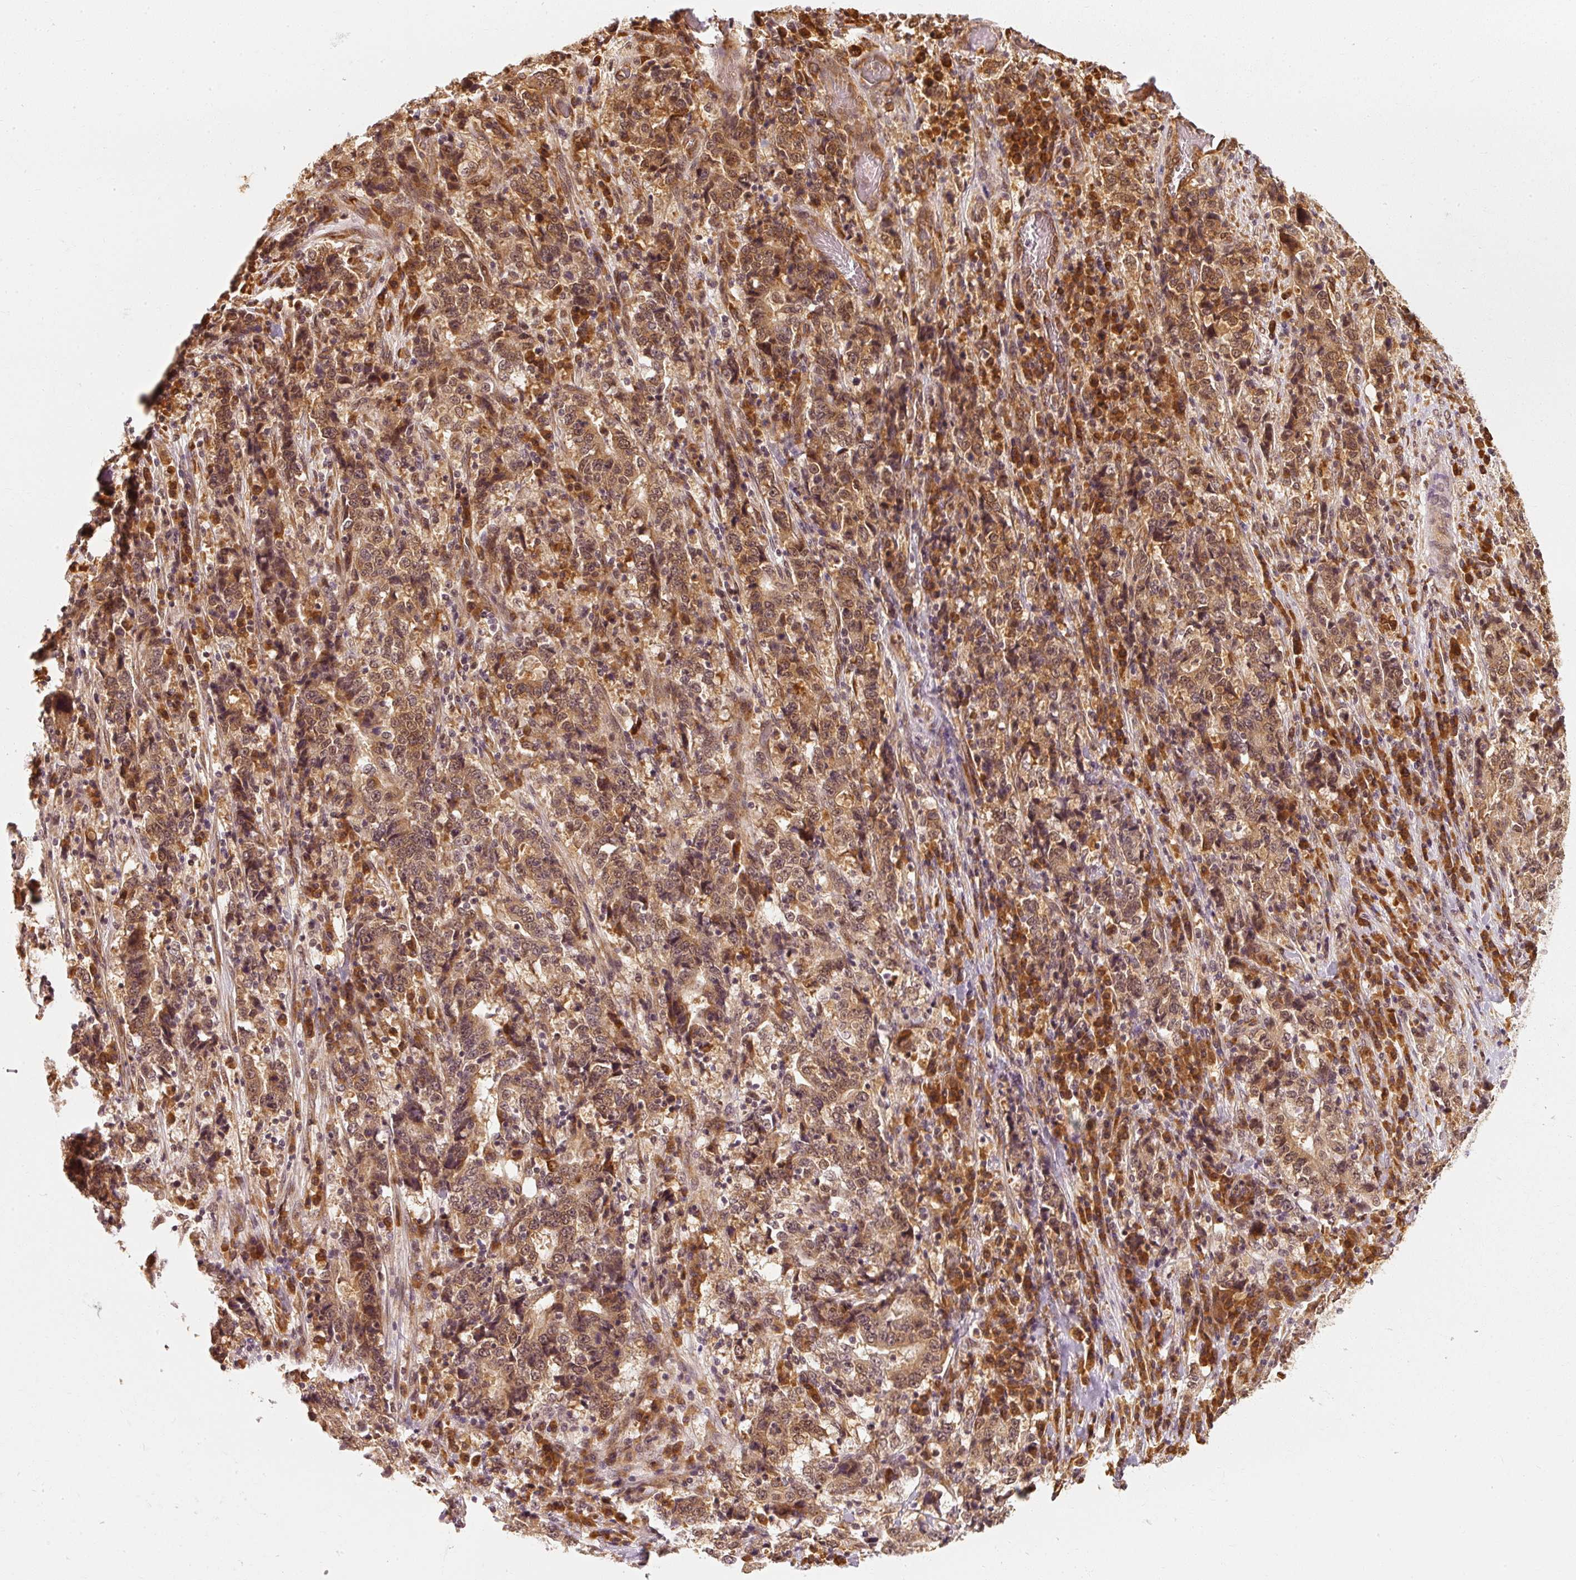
{"staining": {"intensity": "moderate", "quantity": ">75%", "location": "cytoplasmic/membranous"}, "tissue": "stomach cancer", "cell_type": "Tumor cells", "image_type": "cancer", "snomed": [{"axis": "morphology", "description": "Normal tissue, NOS"}, {"axis": "morphology", "description": "Adenocarcinoma, NOS"}, {"axis": "topography", "description": "Stomach, upper"}, {"axis": "topography", "description": "Stomach"}], "caption": "Human stomach cancer (adenocarcinoma) stained with a protein marker shows moderate staining in tumor cells.", "gene": "EEF1A2", "patient": {"sex": "male", "age": 59}}